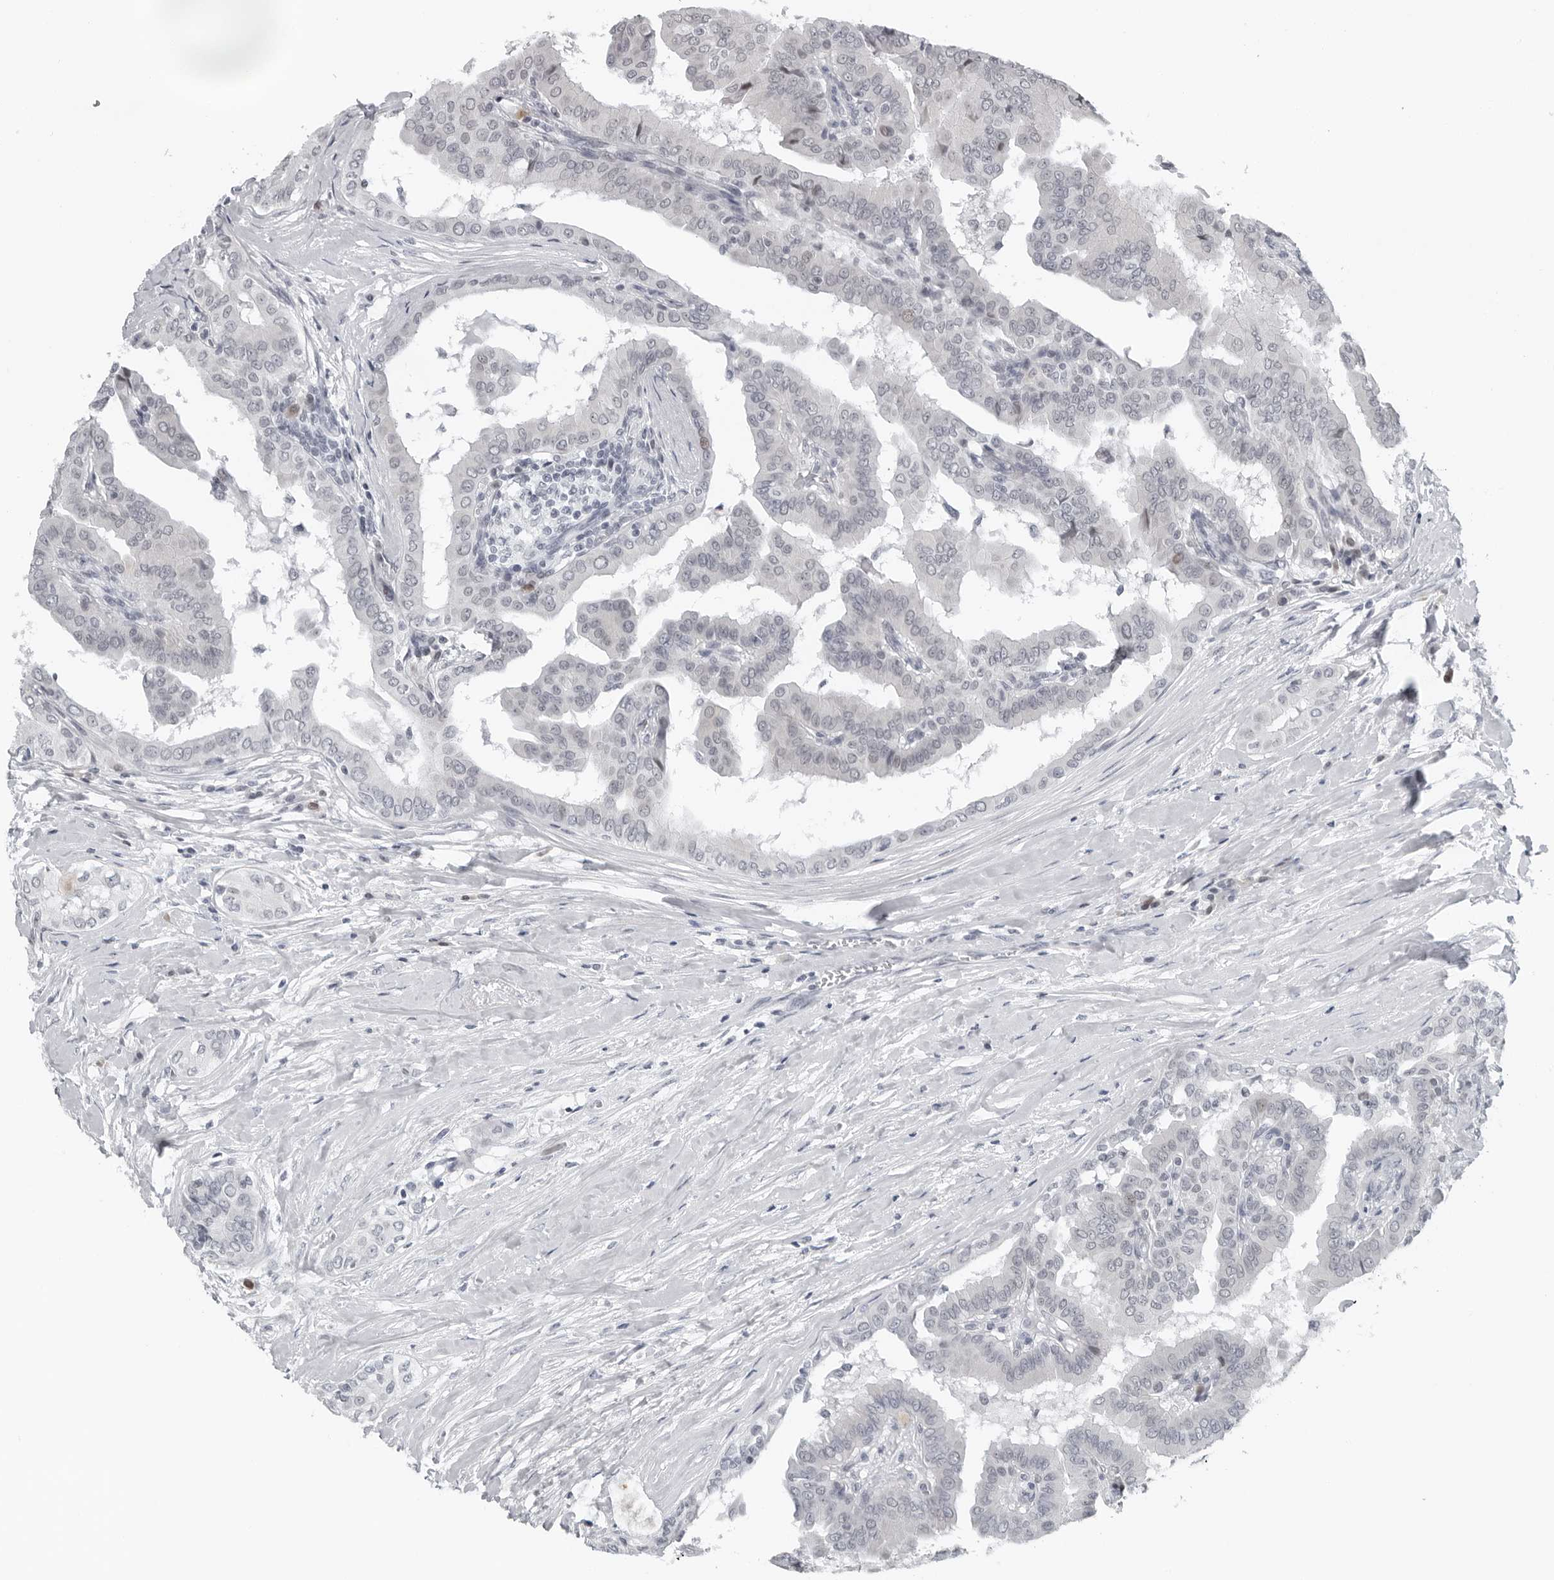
{"staining": {"intensity": "negative", "quantity": "none", "location": "none"}, "tissue": "thyroid cancer", "cell_type": "Tumor cells", "image_type": "cancer", "snomed": [{"axis": "morphology", "description": "Papillary adenocarcinoma, NOS"}, {"axis": "topography", "description": "Thyroid gland"}], "caption": "Thyroid cancer was stained to show a protein in brown. There is no significant expression in tumor cells. (DAB immunohistochemistry, high magnification).", "gene": "PPP1R42", "patient": {"sex": "male", "age": 33}}